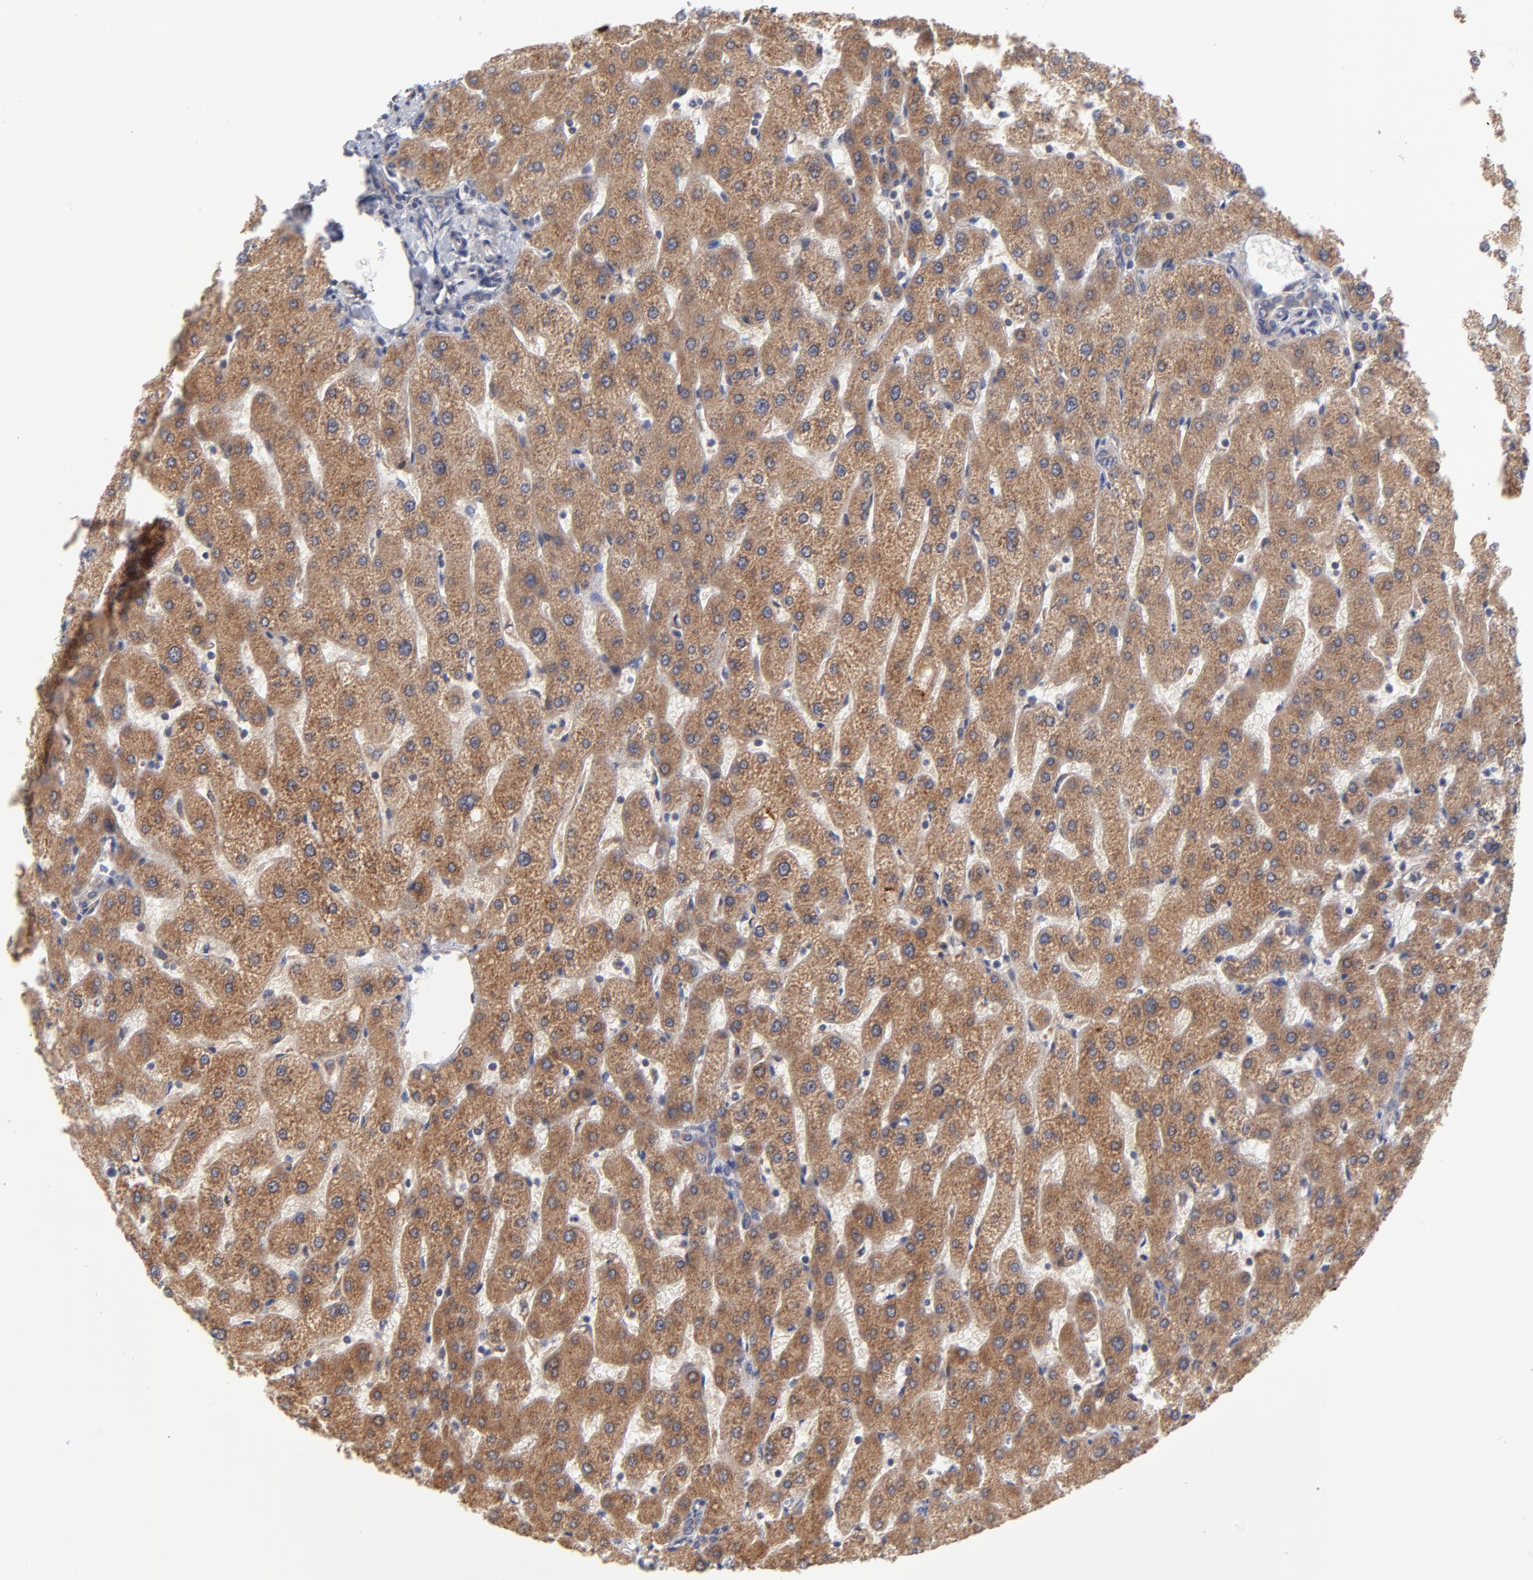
{"staining": {"intensity": "moderate", "quantity": ">75%", "location": "cytoplasmic/membranous"}, "tissue": "liver", "cell_type": "Cholangiocytes", "image_type": "normal", "snomed": [{"axis": "morphology", "description": "Normal tissue, NOS"}, {"axis": "topography", "description": "Liver"}], "caption": "Immunohistochemical staining of normal human liver exhibits >75% levels of moderate cytoplasmic/membranous protein staining in approximately >75% of cholangiocytes.", "gene": "ZNF157", "patient": {"sex": "male", "age": 67}}